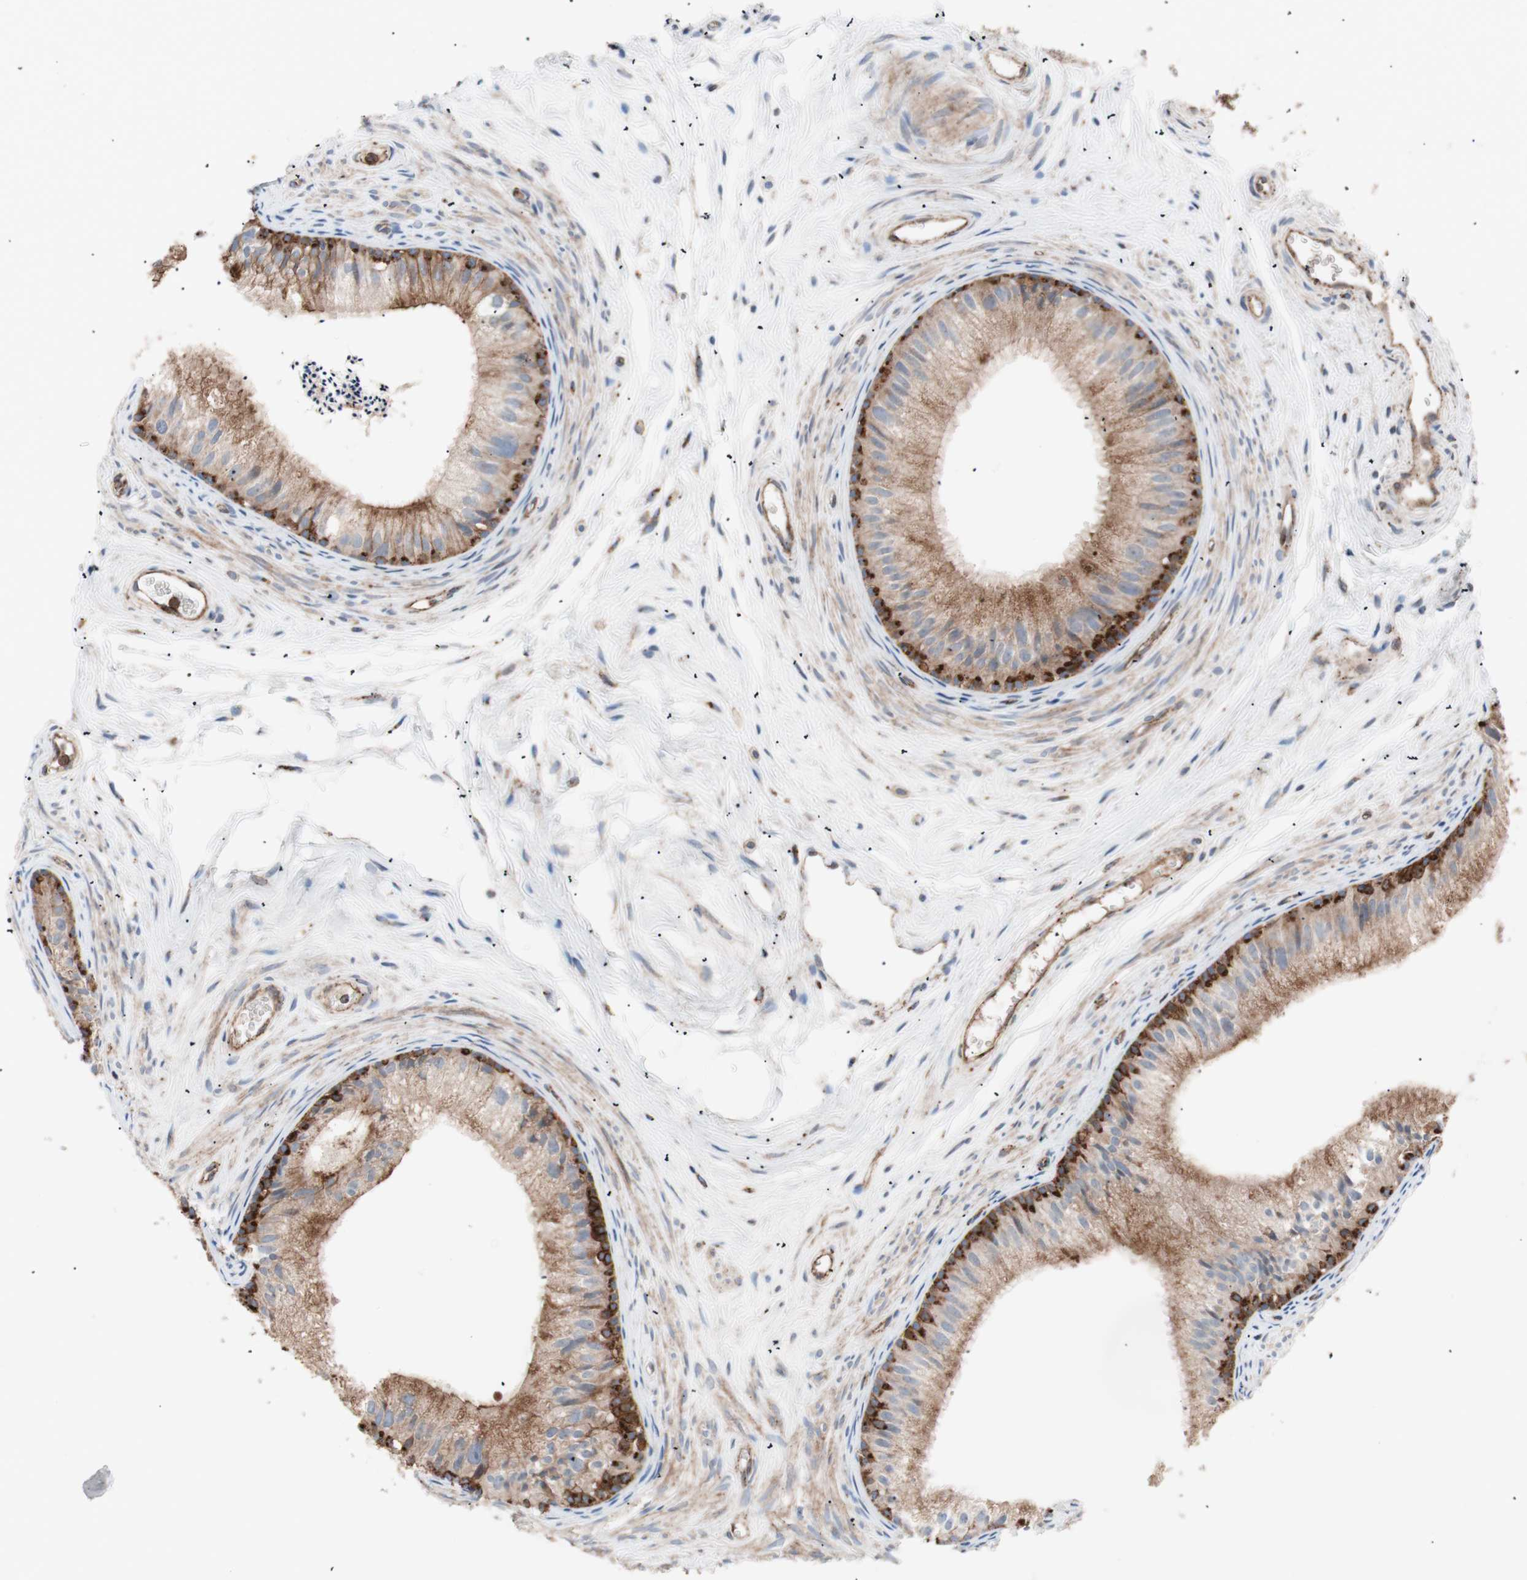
{"staining": {"intensity": "strong", "quantity": ">75%", "location": "cytoplasmic/membranous"}, "tissue": "epididymis", "cell_type": "Glandular cells", "image_type": "normal", "snomed": [{"axis": "morphology", "description": "Normal tissue, NOS"}, {"axis": "topography", "description": "Epididymis"}], "caption": "High-magnification brightfield microscopy of normal epididymis stained with DAB (3,3'-diaminobenzidine) (brown) and counterstained with hematoxylin (blue). glandular cells exhibit strong cytoplasmic/membranous expression is seen in approximately>75% of cells. Immunohistochemistry (ihc) stains the protein in brown and the nuclei are stained blue.", "gene": "FLOT2", "patient": {"sex": "male", "age": 56}}